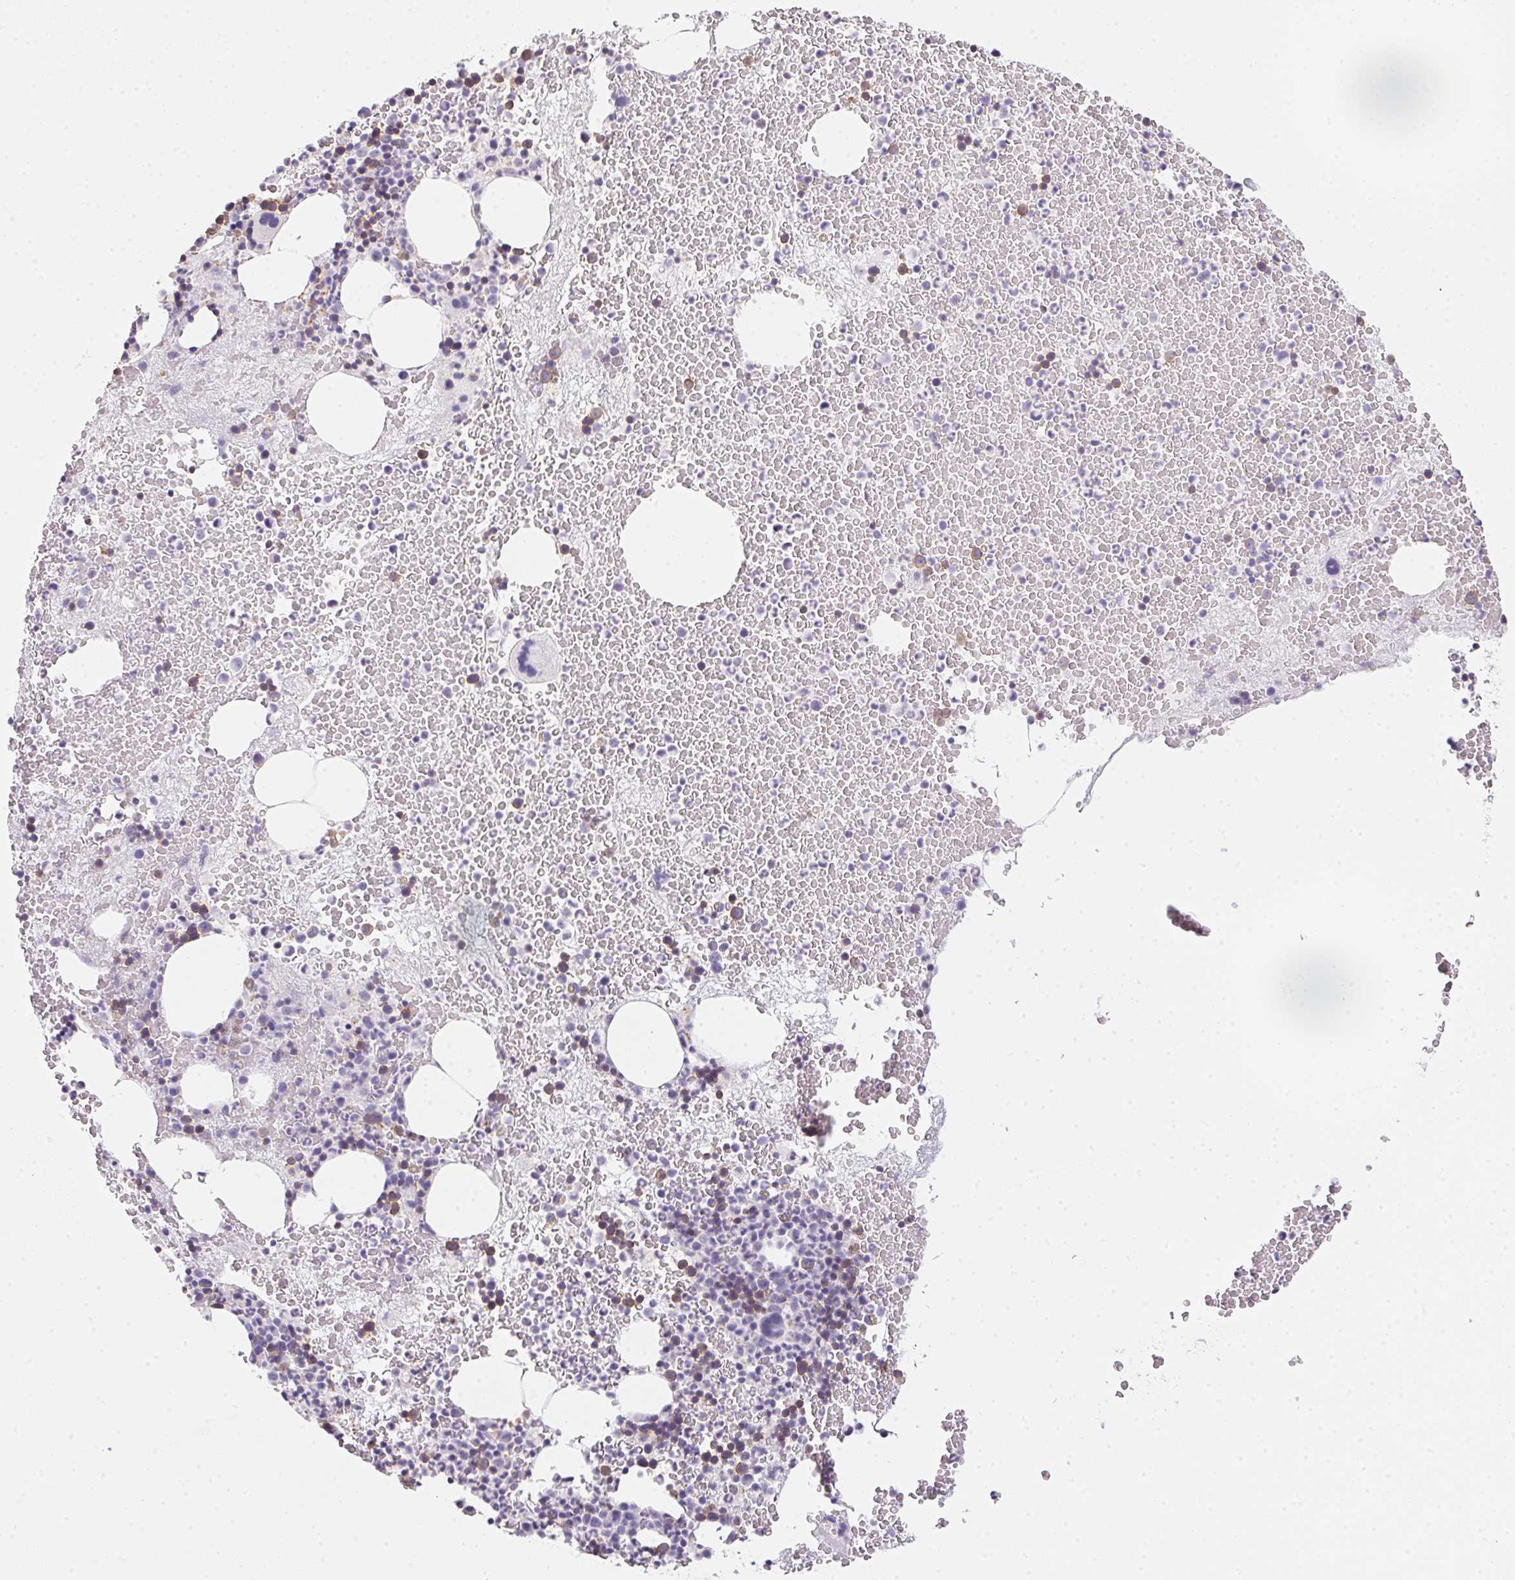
{"staining": {"intensity": "moderate", "quantity": "<25%", "location": "cytoplasmic/membranous"}, "tissue": "bone marrow", "cell_type": "Hematopoietic cells", "image_type": "normal", "snomed": [{"axis": "morphology", "description": "Normal tissue, NOS"}, {"axis": "topography", "description": "Bone marrow"}], "caption": "Protein analysis of benign bone marrow displays moderate cytoplasmic/membranous expression in about <25% of hematopoietic cells. Using DAB (brown) and hematoxylin (blue) stains, captured at high magnification using brightfield microscopy.", "gene": "MYL4", "patient": {"sex": "male", "age": 44}}